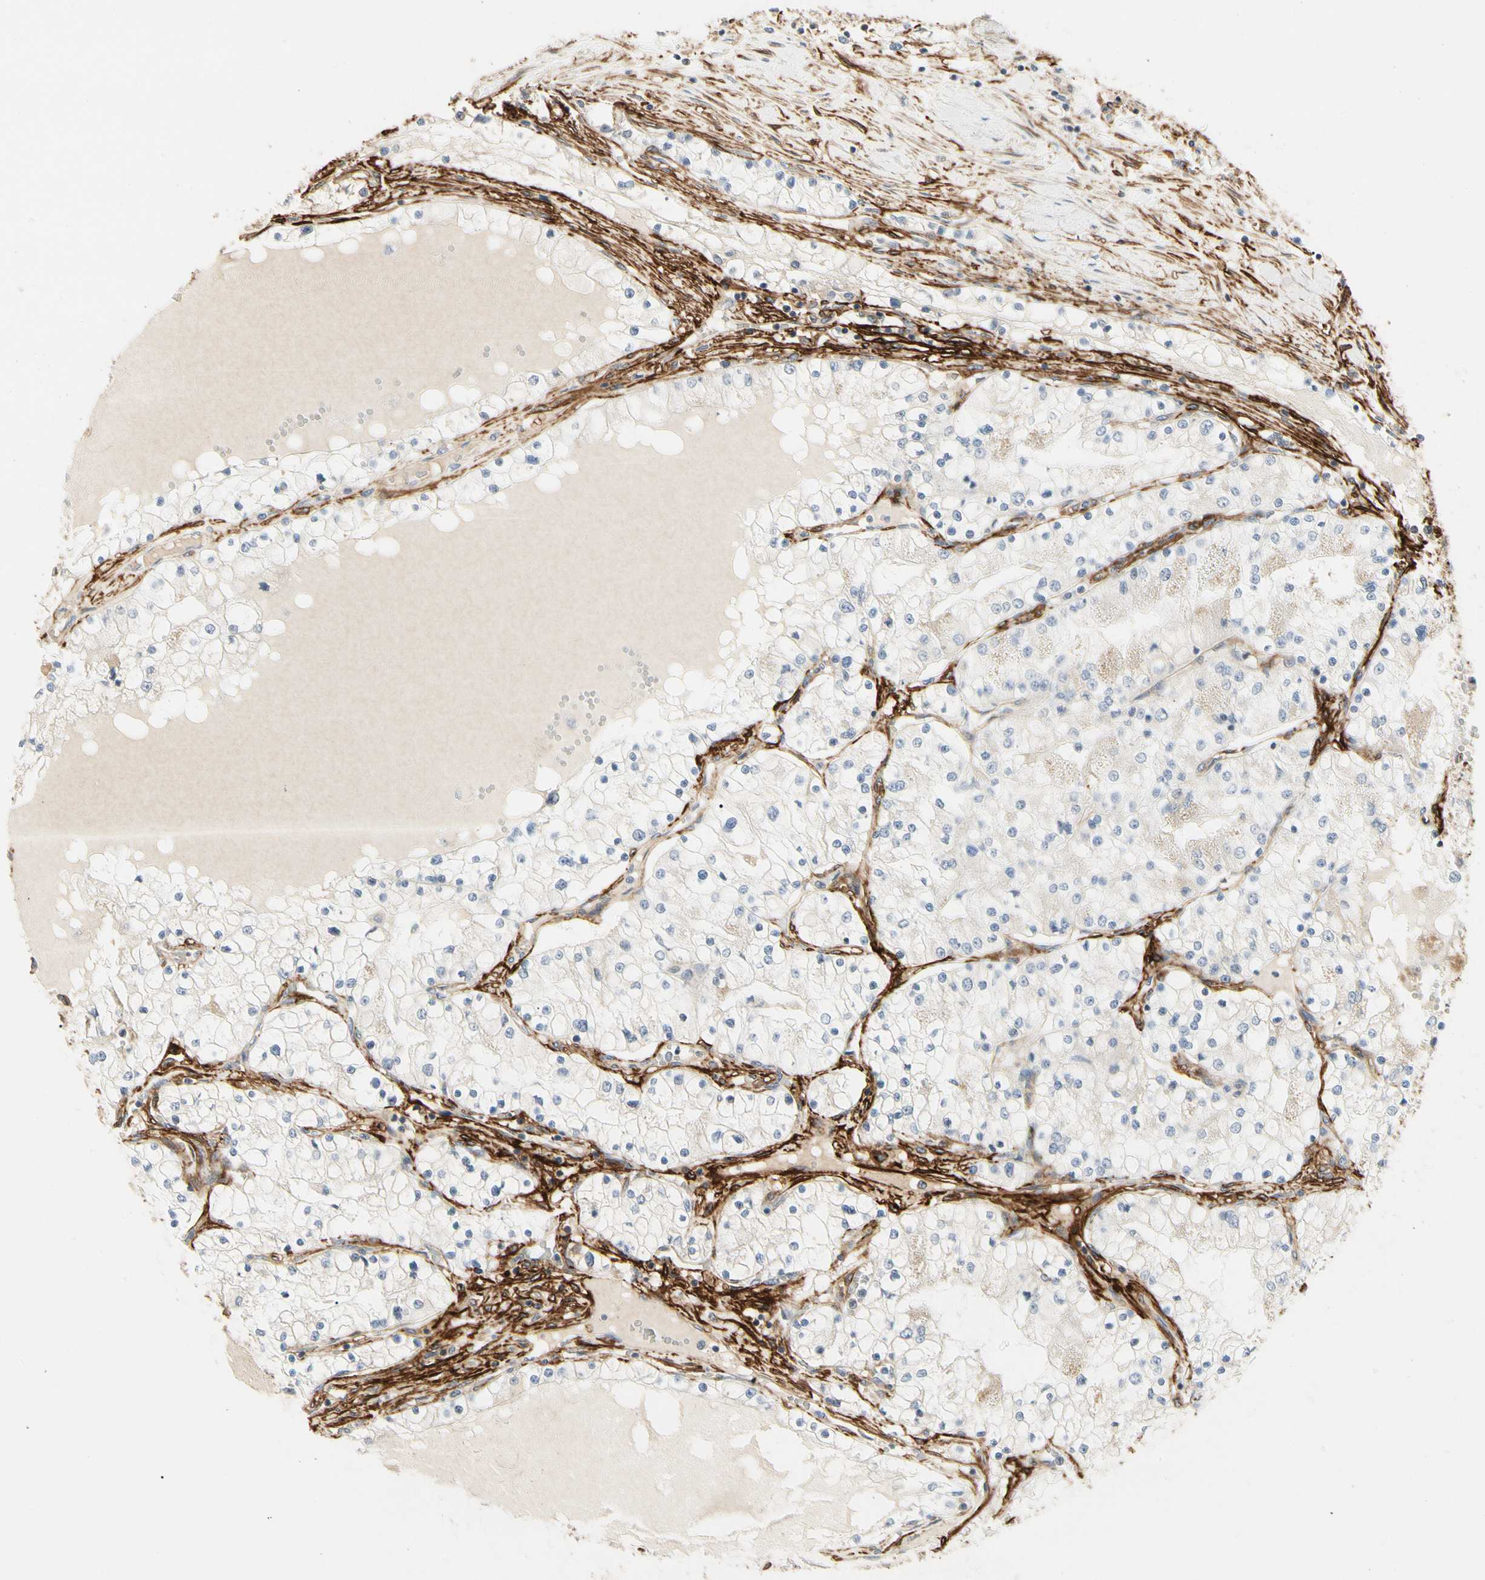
{"staining": {"intensity": "weak", "quantity": "<25%", "location": "cytoplasmic/membranous"}, "tissue": "renal cancer", "cell_type": "Tumor cells", "image_type": "cancer", "snomed": [{"axis": "morphology", "description": "Adenocarcinoma, NOS"}, {"axis": "topography", "description": "Kidney"}], "caption": "Micrograph shows no significant protein expression in tumor cells of renal adenocarcinoma.", "gene": "GGT5", "patient": {"sex": "male", "age": 68}}